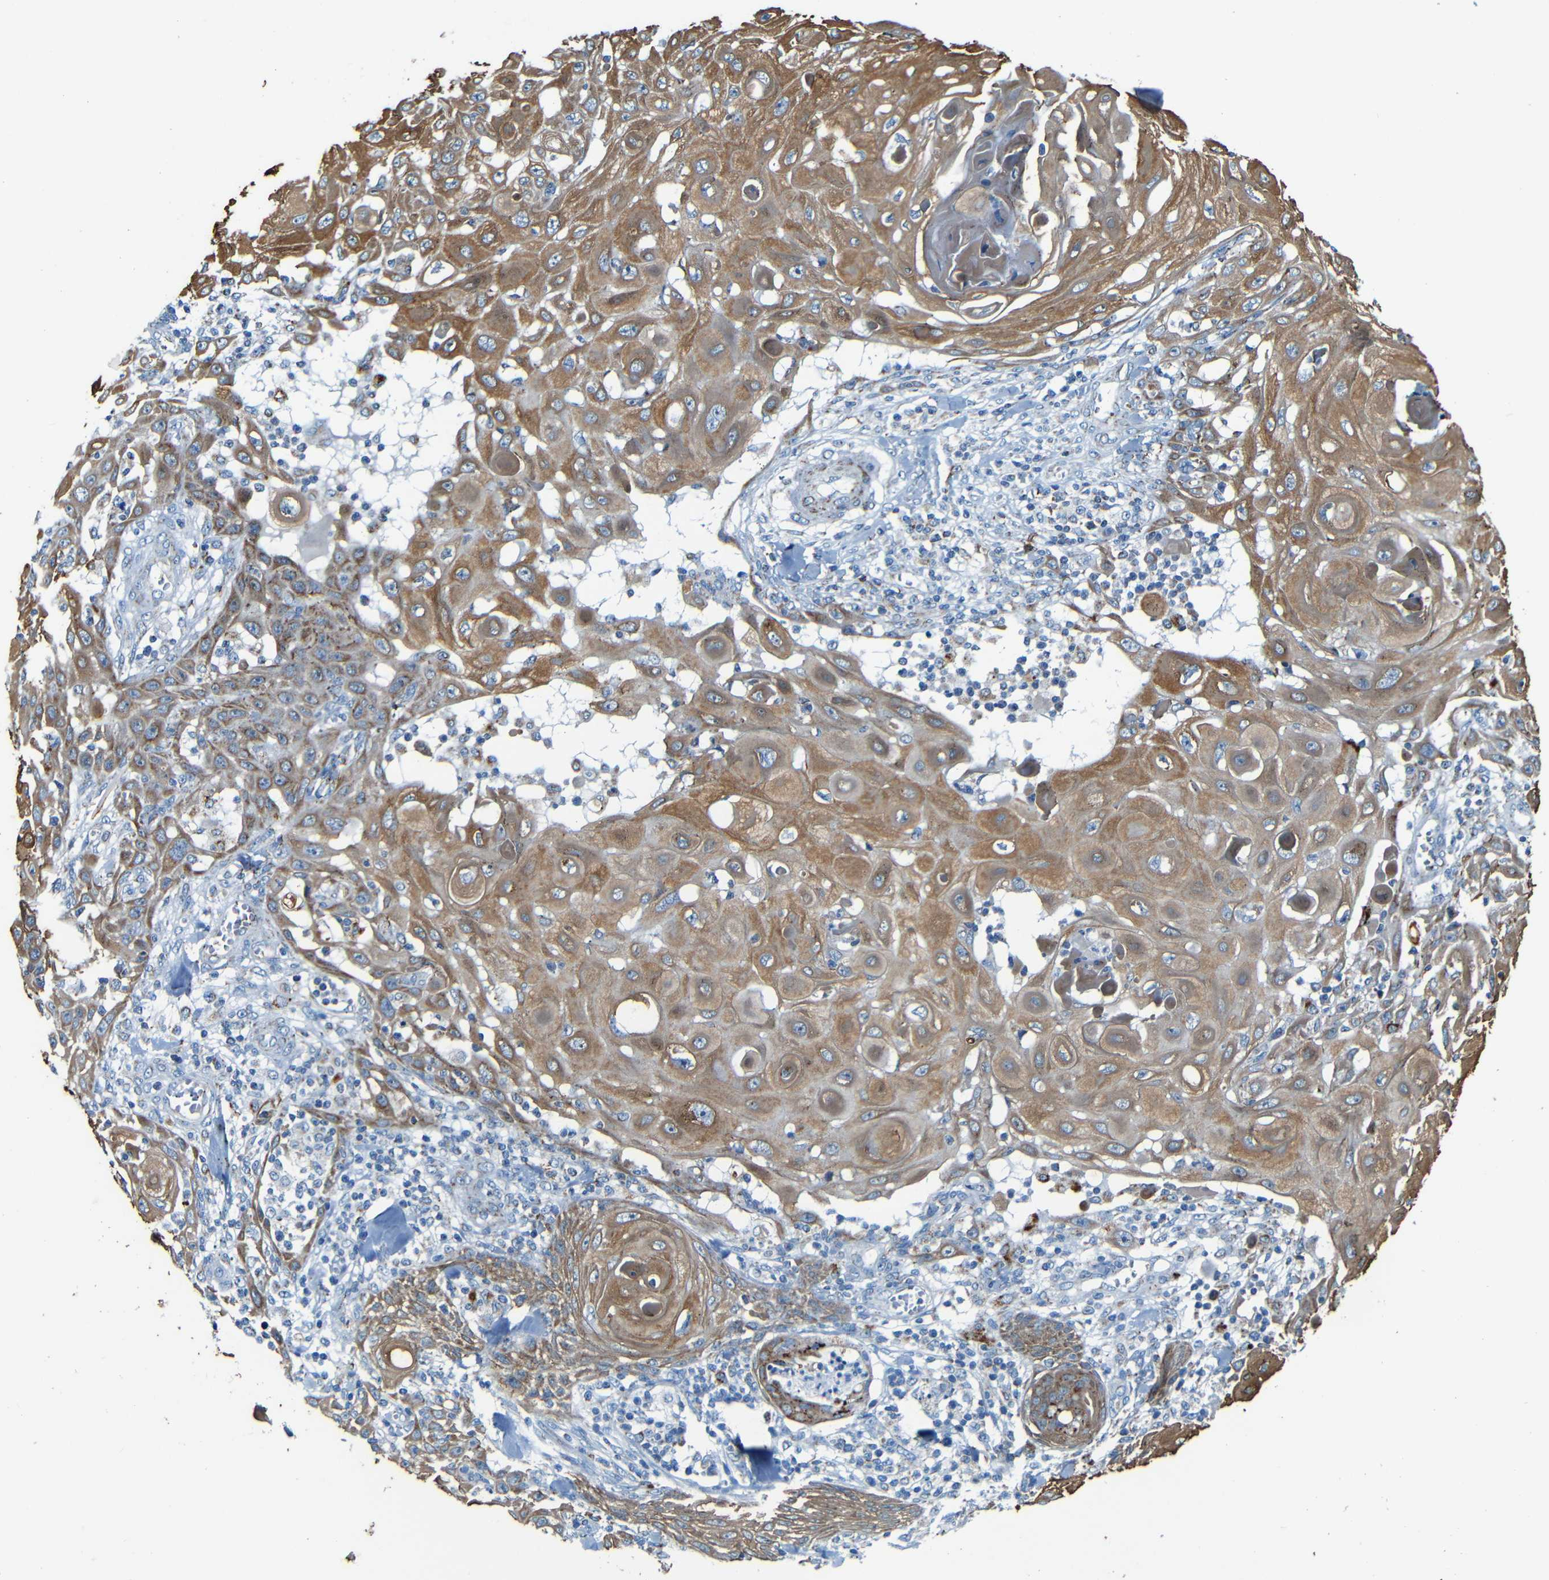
{"staining": {"intensity": "moderate", "quantity": ">75%", "location": "cytoplasmic/membranous"}, "tissue": "skin cancer", "cell_type": "Tumor cells", "image_type": "cancer", "snomed": [{"axis": "morphology", "description": "Squamous cell carcinoma, NOS"}, {"axis": "topography", "description": "Skin"}], "caption": "A medium amount of moderate cytoplasmic/membranous expression is seen in about >75% of tumor cells in squamous cell carcinoma (skin) tissue. (Stains: DAB (3,3'-diaminobenzidine) in brown, nuclei in blue, Microscopy: brightfield microscopy at high magnification).", "gene": "WSCD2", "patient": {"sex": "male", "age": 24}}